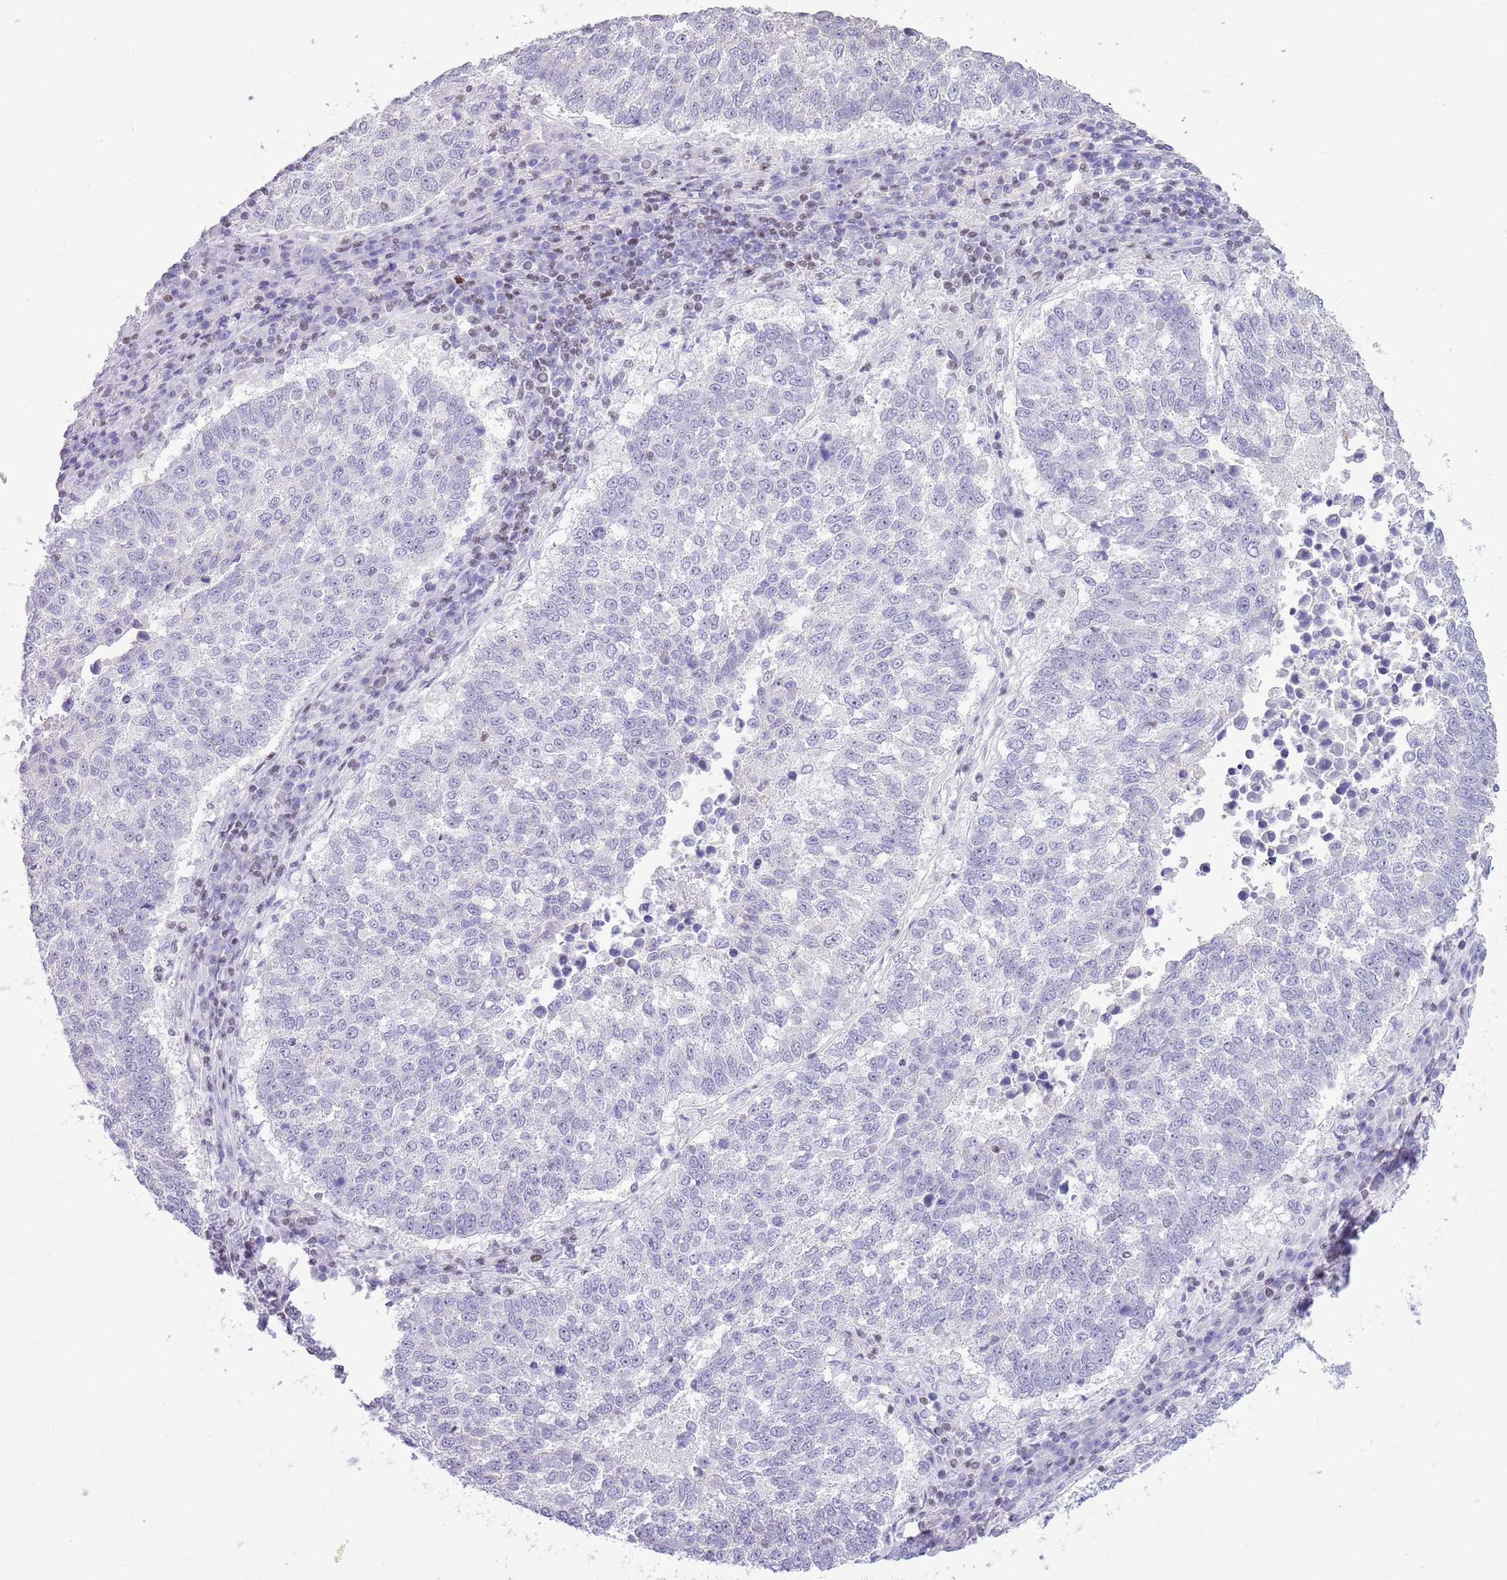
{"staining": {"intensity": "negative", "quantity": "none", "location": "none"}, "tissue": "lung cancer", "cell_type": "Tumor cells", "image_type": "cancer", "snomed": [{"axis": "morphology", "description": "Squamous cell carcinoma, NOS"}, {"axis": "topography", "description": "Lung"}], "caption": "An IHC micrograph of squamous cell carcinoma (lung) is shown. There is no staining in tumor cells of squamous cell carcinoma (lung). The staining was performed using DAB to visualize the protein expression in brown, while the nuclei were stained in blue with hematoxylin (Magnification: 20x).", "gene": "BCL11B", "patient": {"sex": "male", "age": 73}}